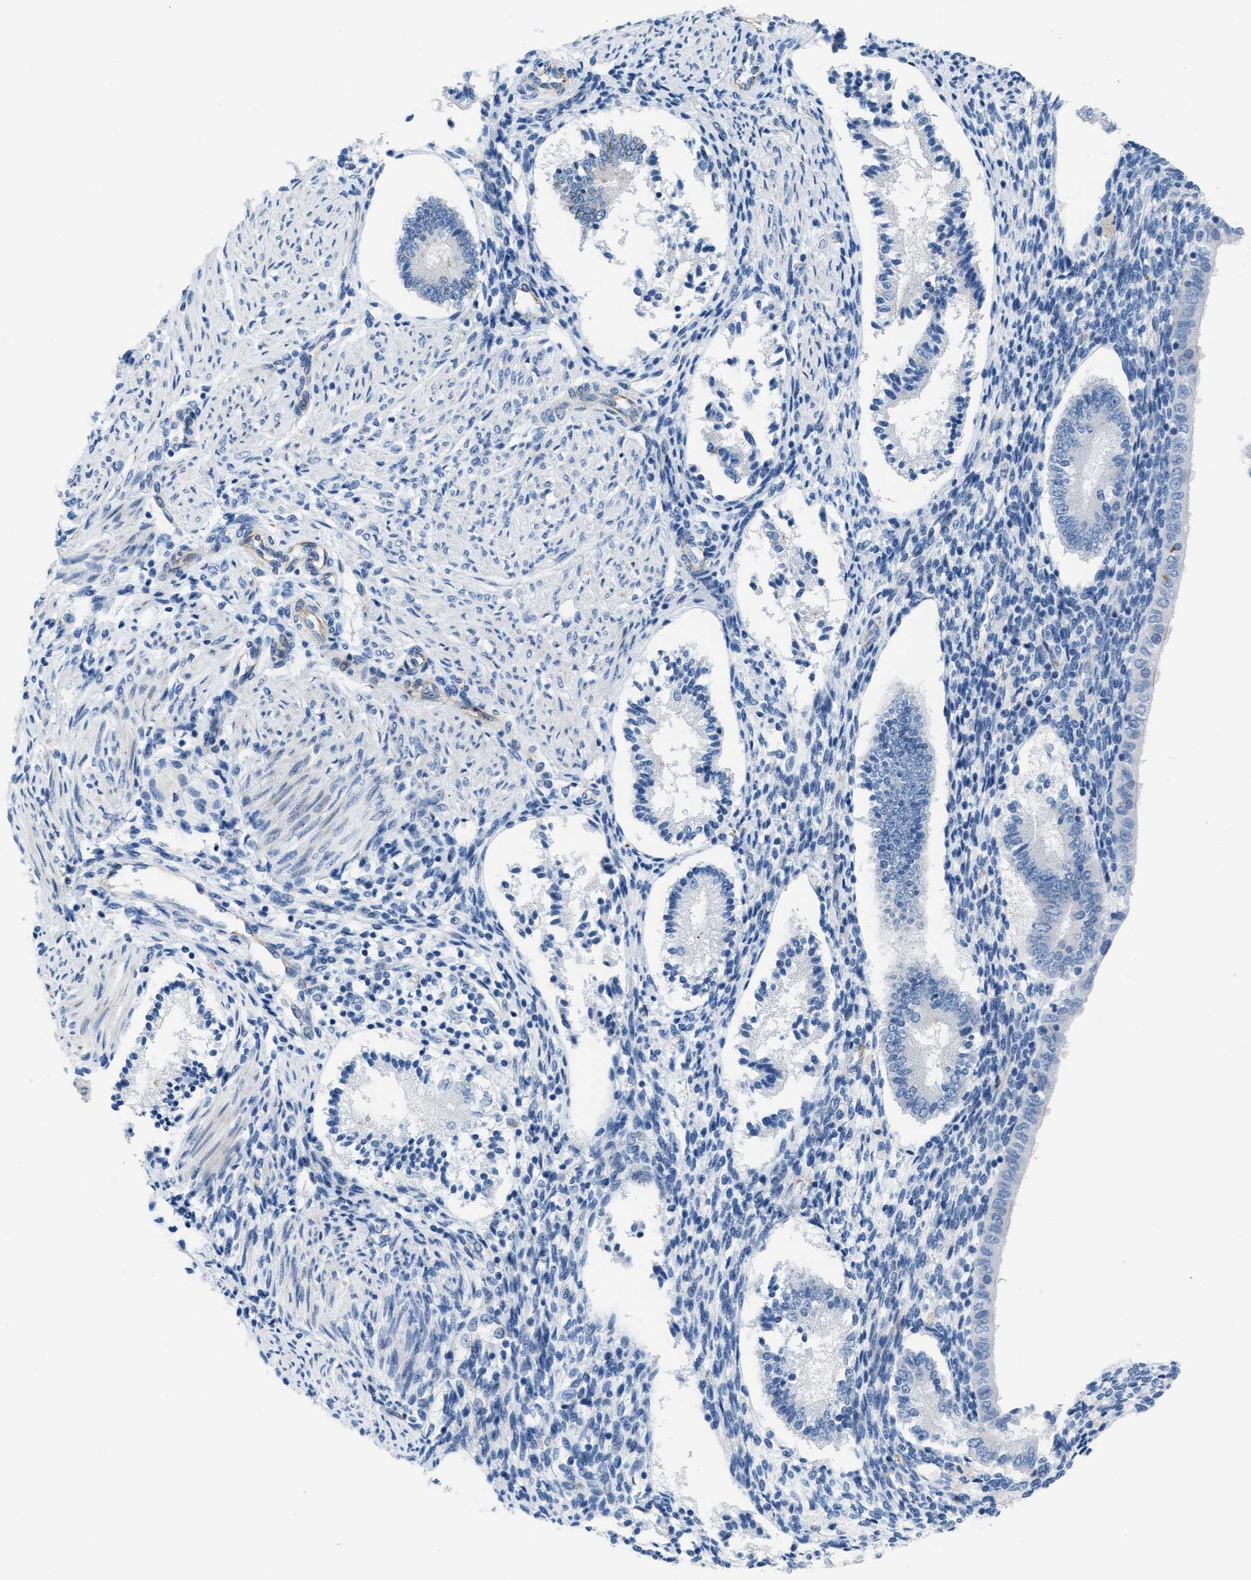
{"staining": {"intensity": "negative", "quantity": "none", "location": "none"}, "tissue": "endometrium", "cell_type": "Cells in endometrial stroma", "image_type": "normal", "snomed": [{"axis": "morphology", "description": "Normal tissue, NOS"}, {"axis": "topography", "description": "Endometrium"}], "caption": "DAB (3,3'-diaminobenzidine) immunohistochemical staining of normal human endometrium exhibits no significant expression in cells in endometrial stroma.", "gene": "SLC12A1", "patient": {"sex": "female", "age": 42}}